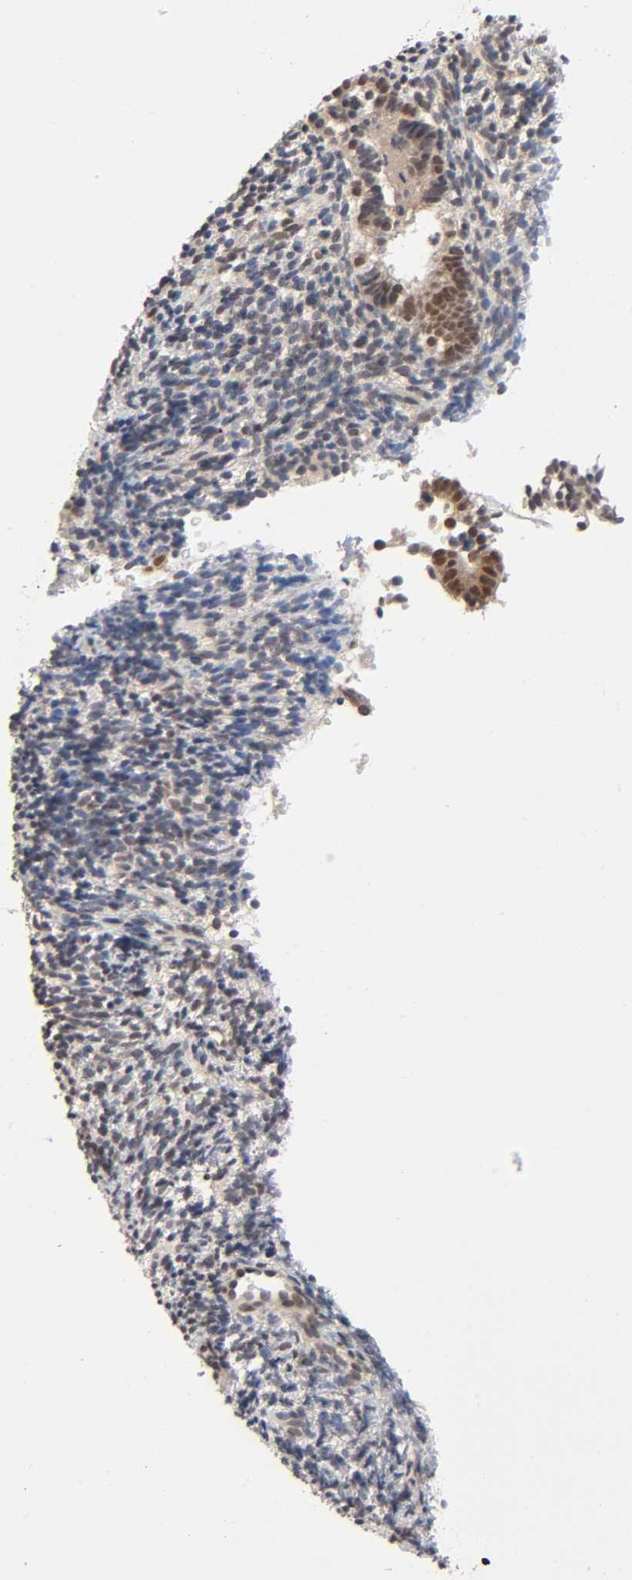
{"staining": {"intensity": "moderate", "quantity": "<25%", "location": "nuclear"}, "tissue": "endometrium", "cell_type": "Cells in endometrial stroma", "image_type": "normal", "snomed": [{"axis": "morphology", "description": "Normal tissue, NOS"}, {"axis": "topography", "description": "Uterus"}, {"axis": "topography", "description": "Endometrium"}], "caption": "A high-resolution micrograph shows immunohistochemistry staining of unremarkable endometrium, which exhibits moderate nuclear positivity in approximately <25% of cells in endometrial stroma. The protein is shown in brown color, while the nuclei are stained blue.", "gene": "EP300", "patient": {"sex": "female", "age": 33}}